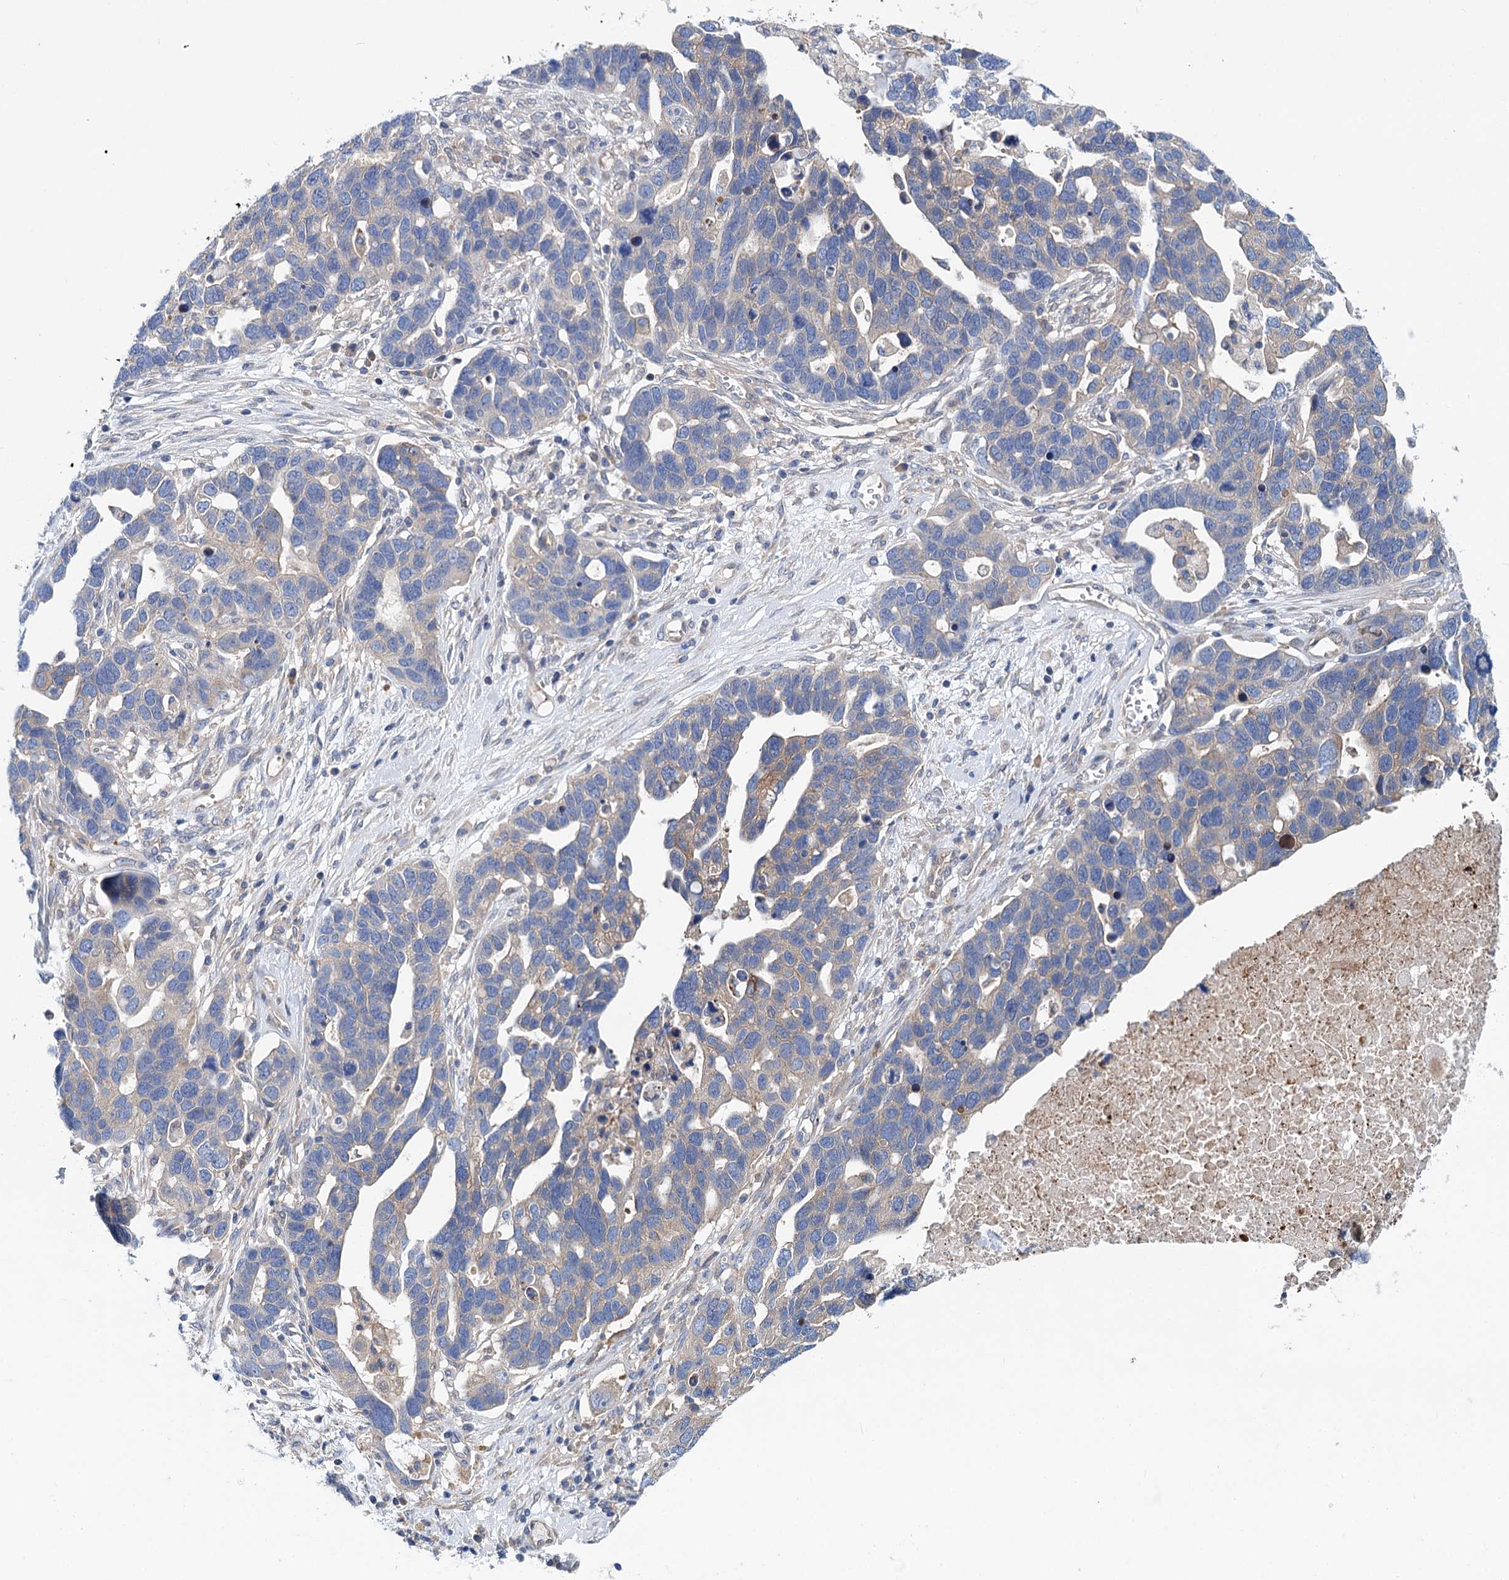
{"staining": {"intensity": "weak", "quantity": "<25%", "location": "cytoplasmic/membranous"}, "tissue": "ovarian cancer", "cell_type": "Tumor cells", "image_type": "cancer", "snomed": [{"axis": "morphology", "description": "Cystadenocarcinoma, serous, NOS"}, {"axis": "topography", "description": "Ovary"}], "caption": "Tumor cells are negative for brown protein staining in ovarian serous cystadenocarcinoma.", "gene": "TRIM55", "patient": {"sex": "female", "age": 54}}